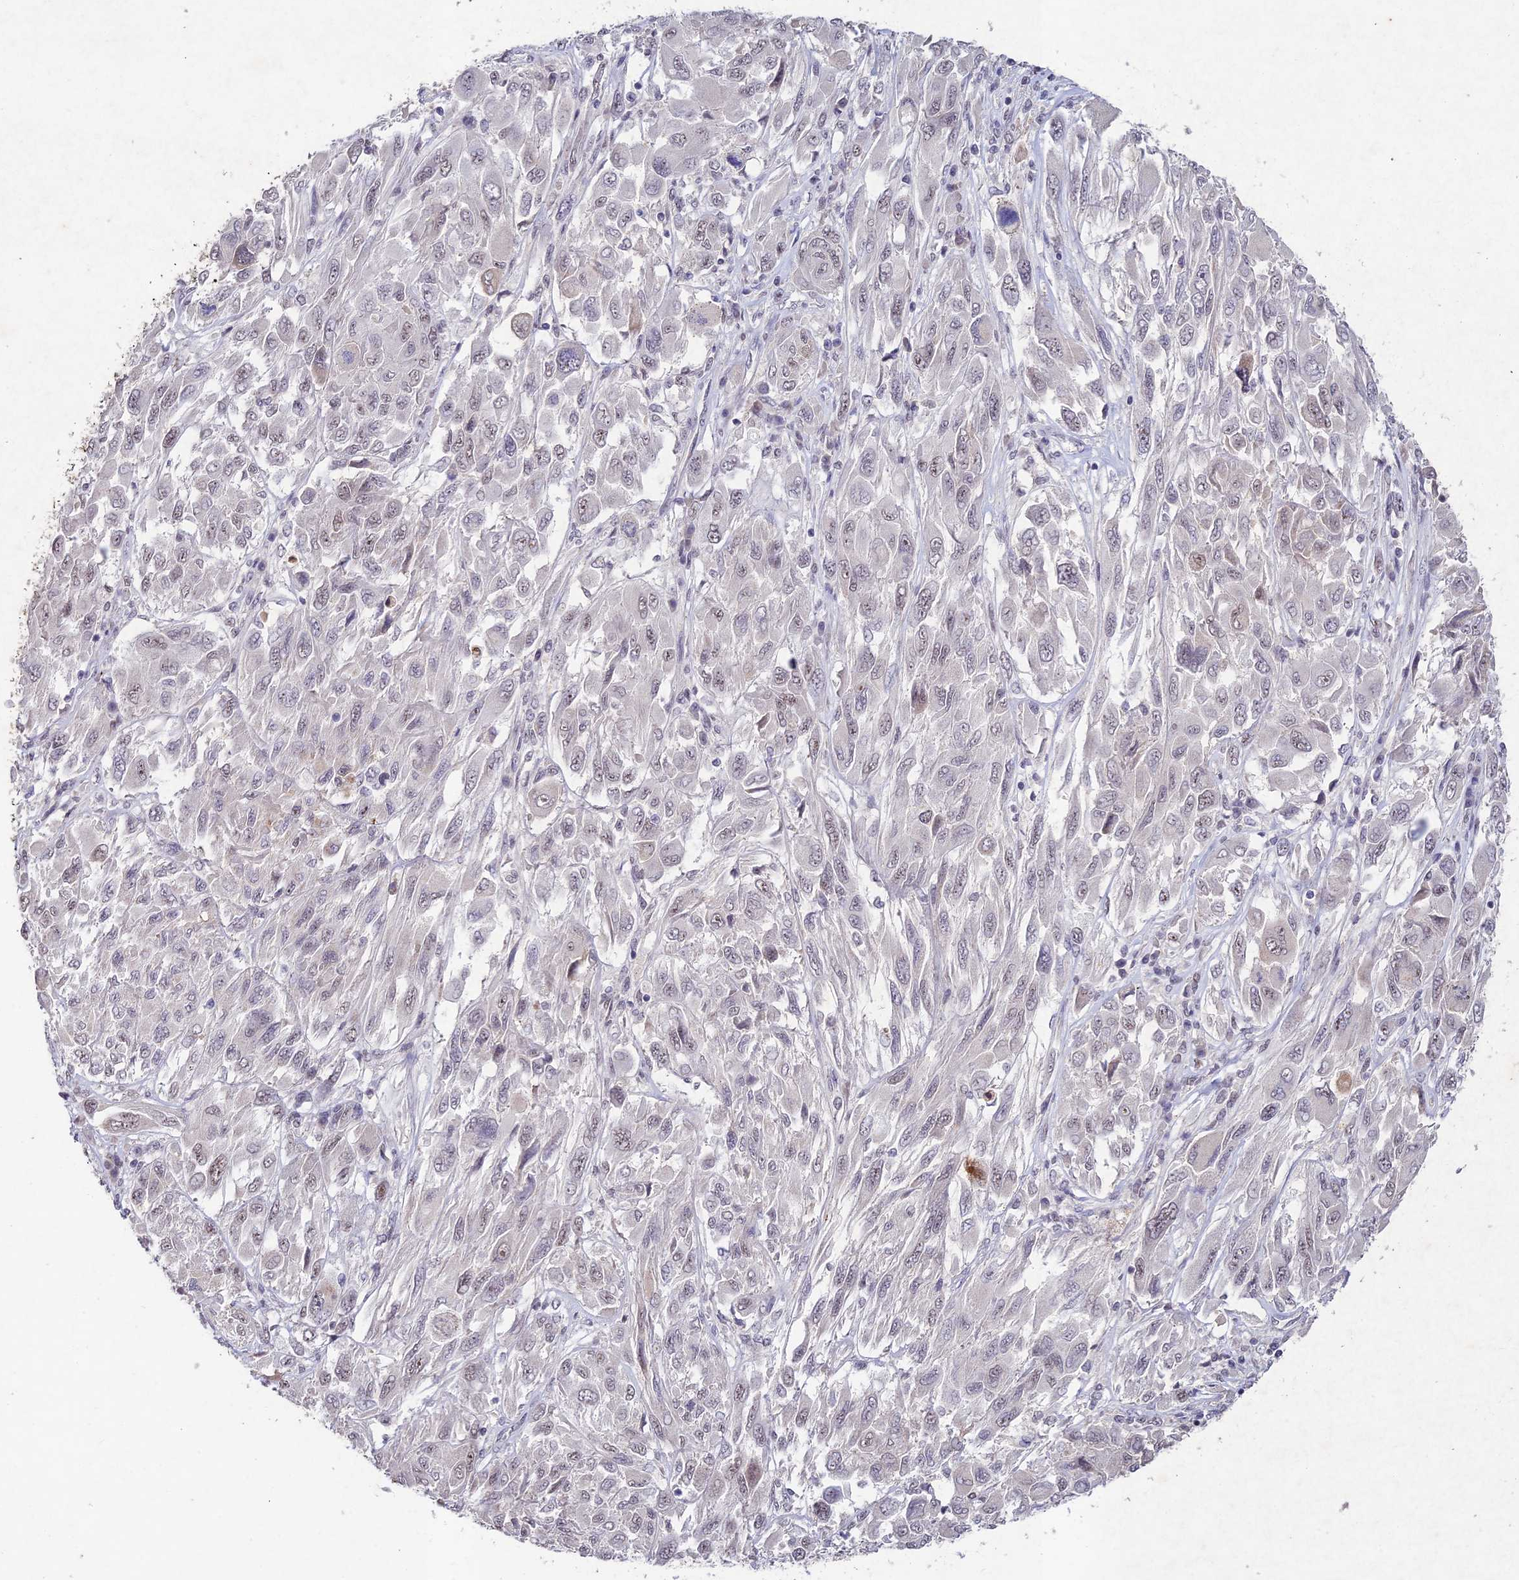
{"staining": {"intensity": "weak", "quantity": "<25%", "location": "nuclear"}, "tissue": "melanoma", "cell_type": "Tumor cells", "image_type": "cancer", "snomed": [{"axis": "morphology", "description": "Malignant melanoma, NOS"}, {"axis": "topography", "description": "Skin"}], "caption": "A histopathology image of malignant melanoma stained for a protein demonstrates no brown staining in tumor cells. (DAB IHC, high magnification).", "gene": "RAVER1", "patient": {"sex": "female", "age": 91}}